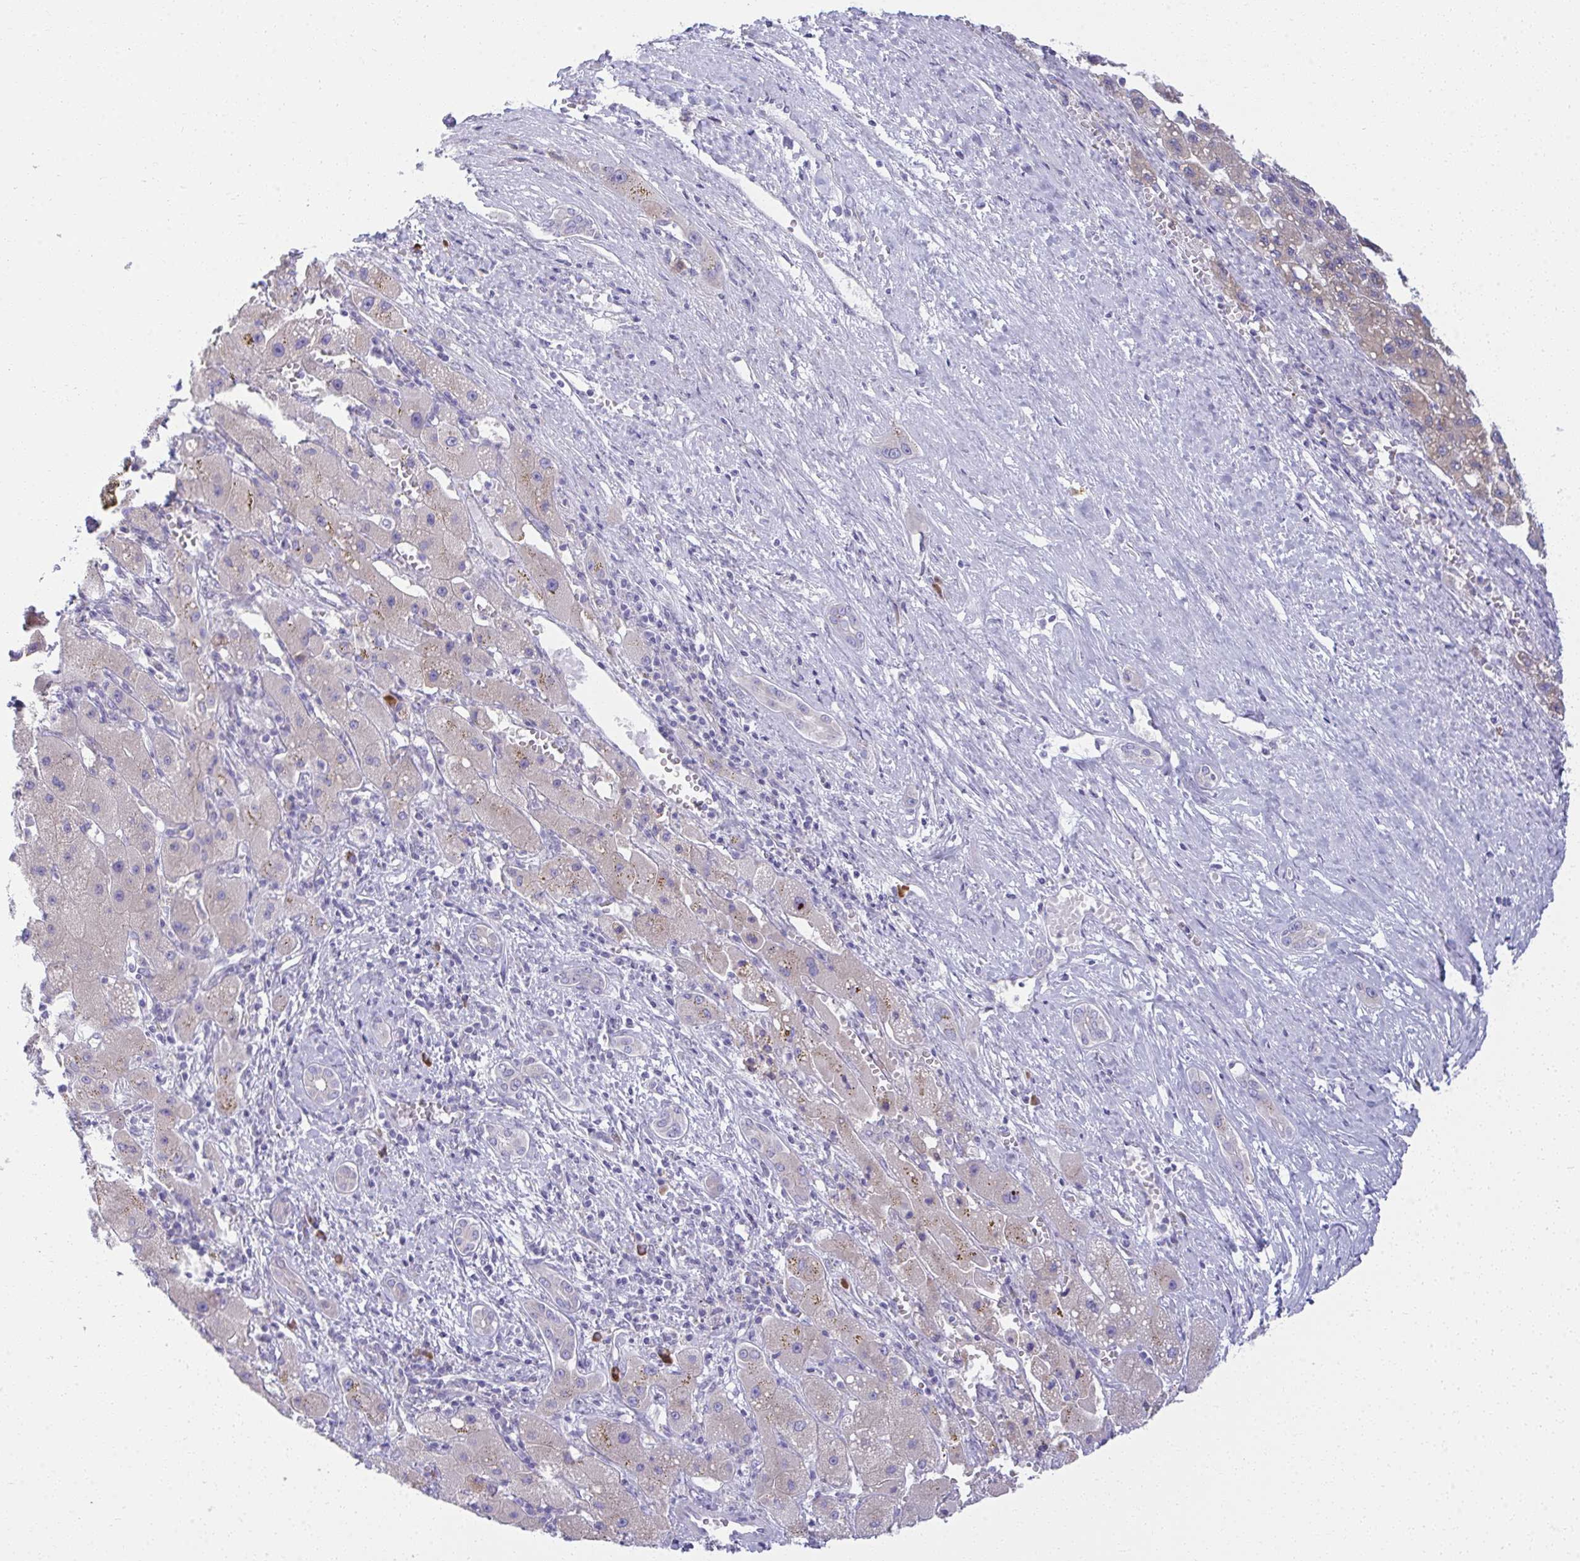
{"staining": {"intensity": "weak", "quantity": "25%-75%", "location": "cytoplasmic/membranous"}, "tissue": "liver cancer", "cell_type": "Tumor cells", "image_type": "cancer", "snomed": [{"axis": "morphology", "description": "Carcinoma, Hepatocellular, NOS"}, {"axis": "topography", "description": "Liver"}], "caption": "There is low levels of weak cytoplasmic/membranous positivity in tumor cells of liver cancer, as demonstrated by immunohistochemical staining (brown color).", "gene": "FASLG", "patient": {"sex": "female", "age": 82}}